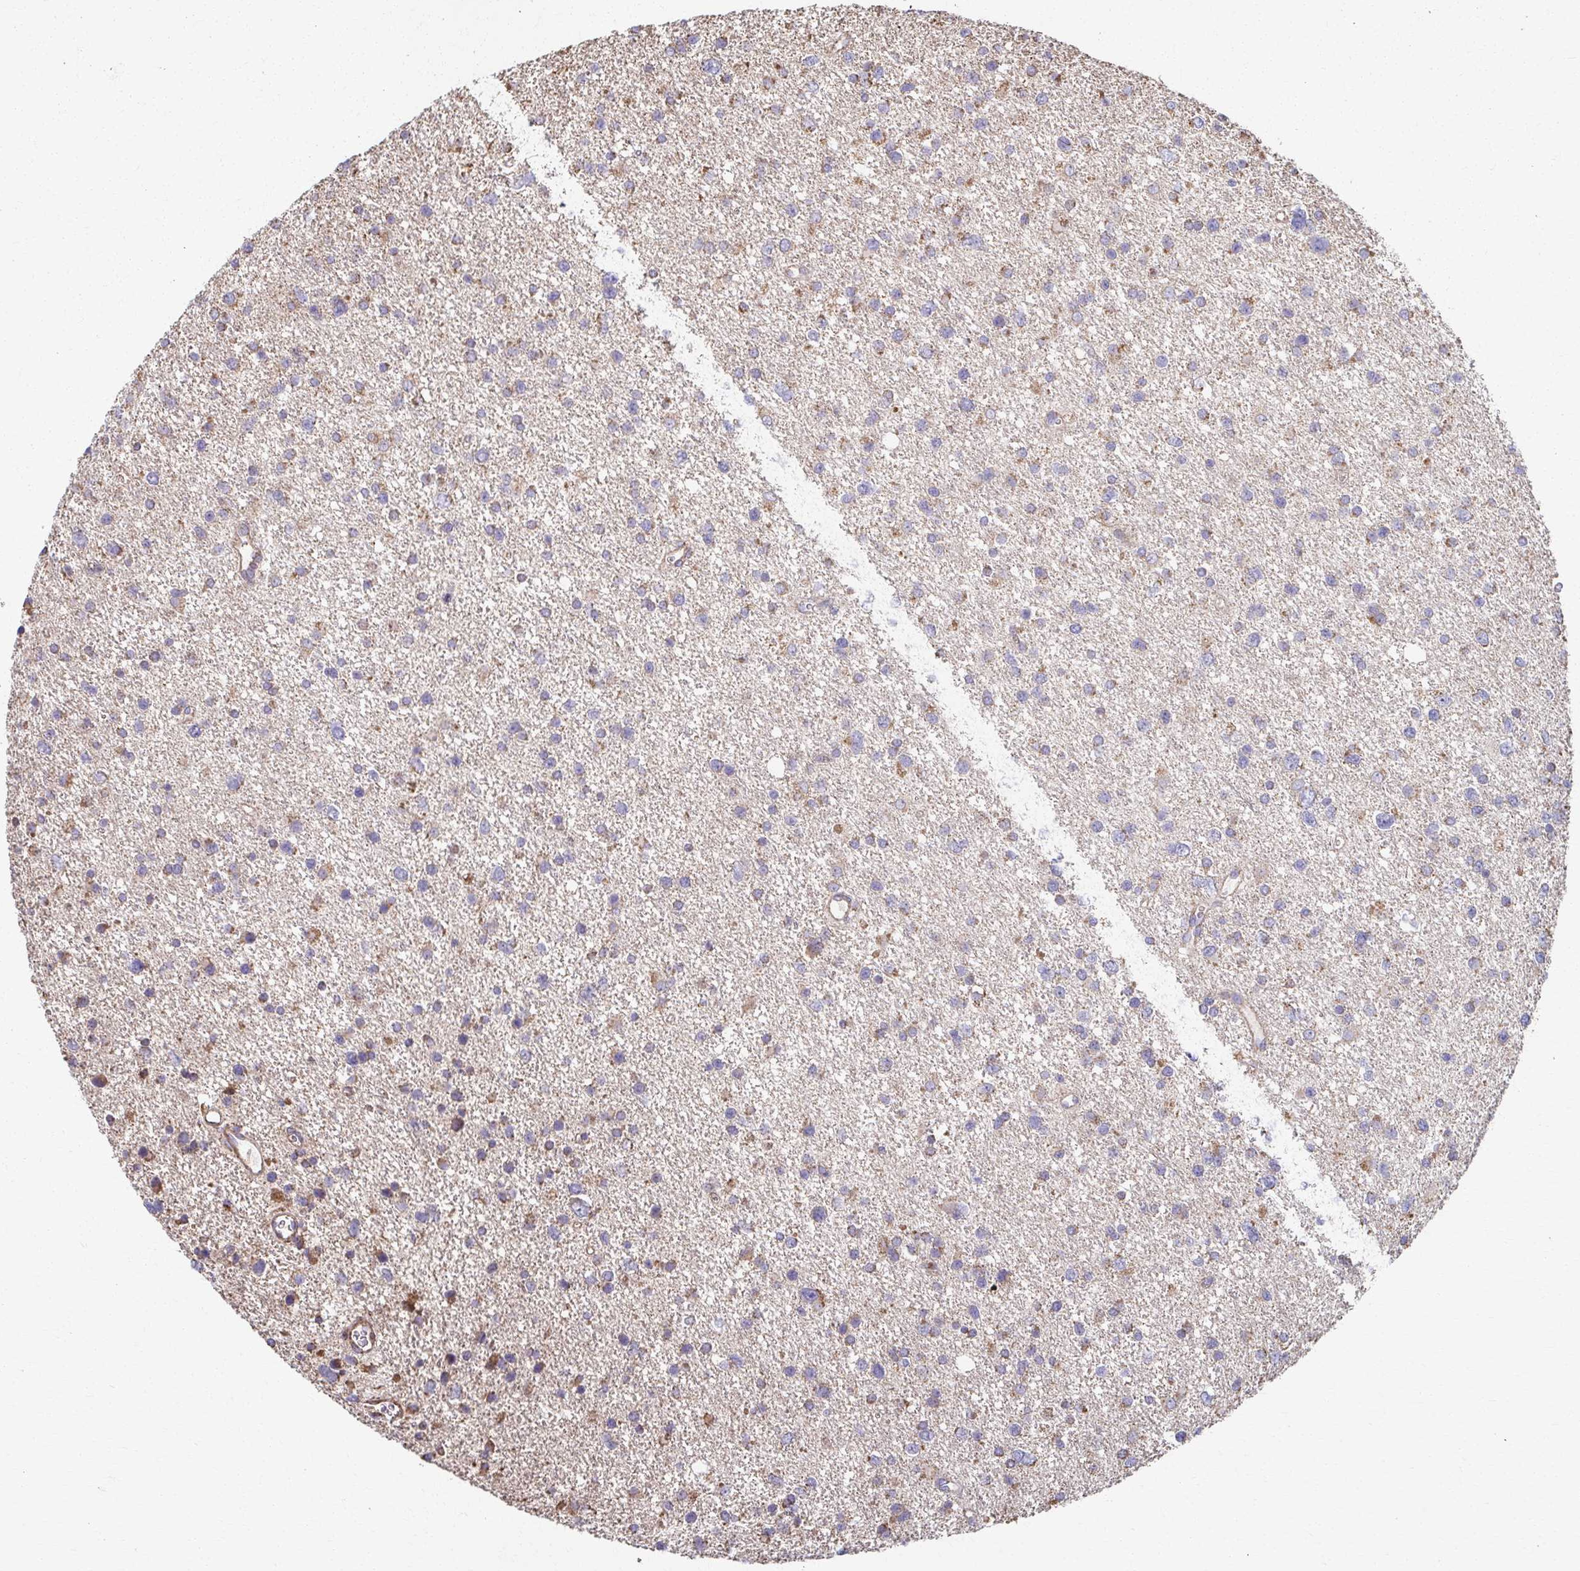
{"staining": {"intensity": "moderate", "quantity": "25%-75%", "location": "cytoplasmic/membranous"}, "tissue": "glioma", "cell_type": "Tumor cells", "image_type": "cancer", "snomed": [{"axis": "morphology", "description": "Glioma, malignant, Low grade"}, {"axis": "topography", "description": "Brain"}], "caption": "There is medium levels of moderate cytoplasmic/membranous expression in tumor cells of malignant low-grade glioma, as demonstrated by immunohistochemical staining (brown color).", "gene": "SAT1", "patient": {"sex": "female", "age": 55}}